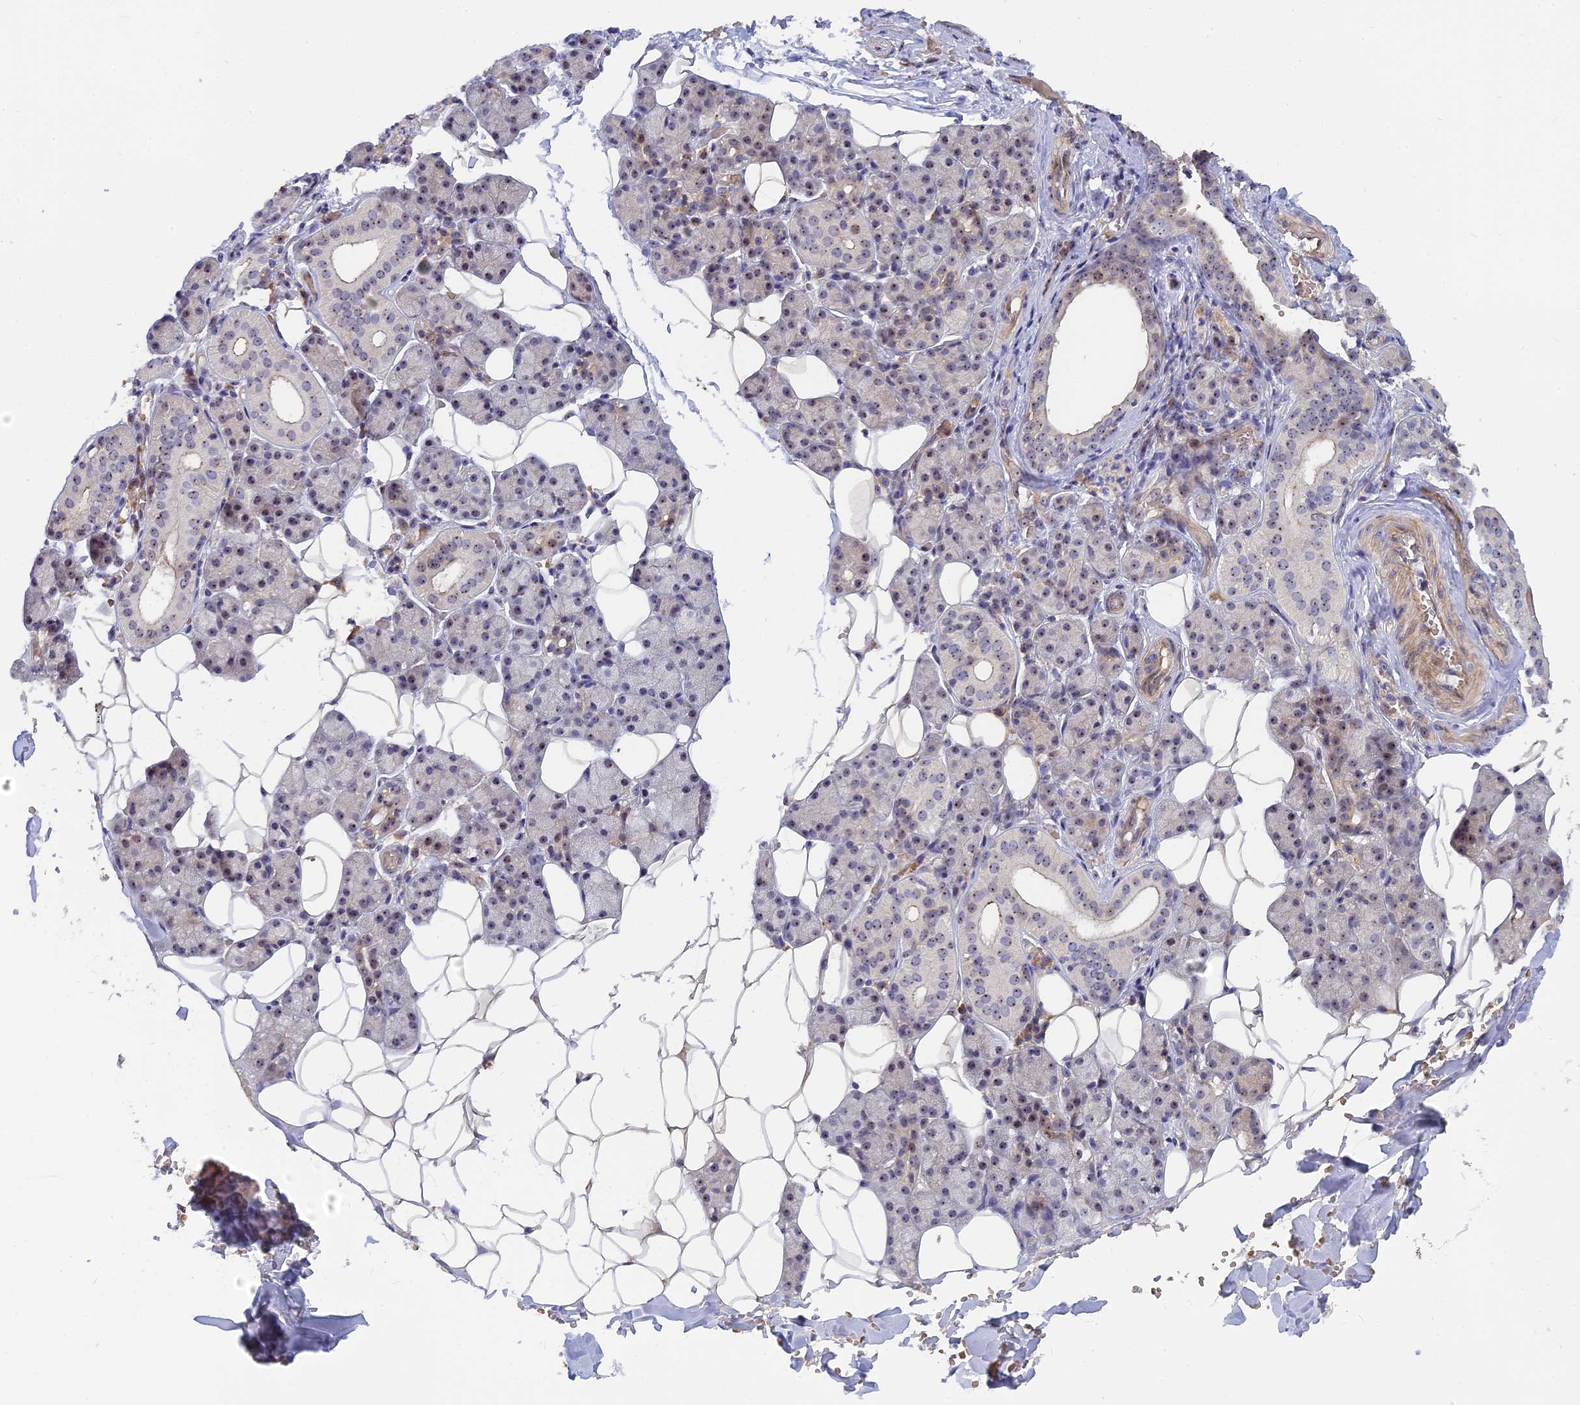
{"staining": {"intensity": "weak", "quantity": ">75%", "location": "nuclear"}, "tissue": "salivary gland", "cell_type": "Glandular cells", "image_type": "normal", "snomed": [{"axis": "morphology", "description": "Normal tissue, NOS"}, {"axis": "topography", "description": "Salivary gland"}], "caption": "Immunohistochemistry (IHC) (DAB) staining of unremarkable human salivary gland shows weak nuclear protein staining in about >75% of glandular cells.", "gene": "DBNDD1", "patient": {"sex": "female", "age": 33}}